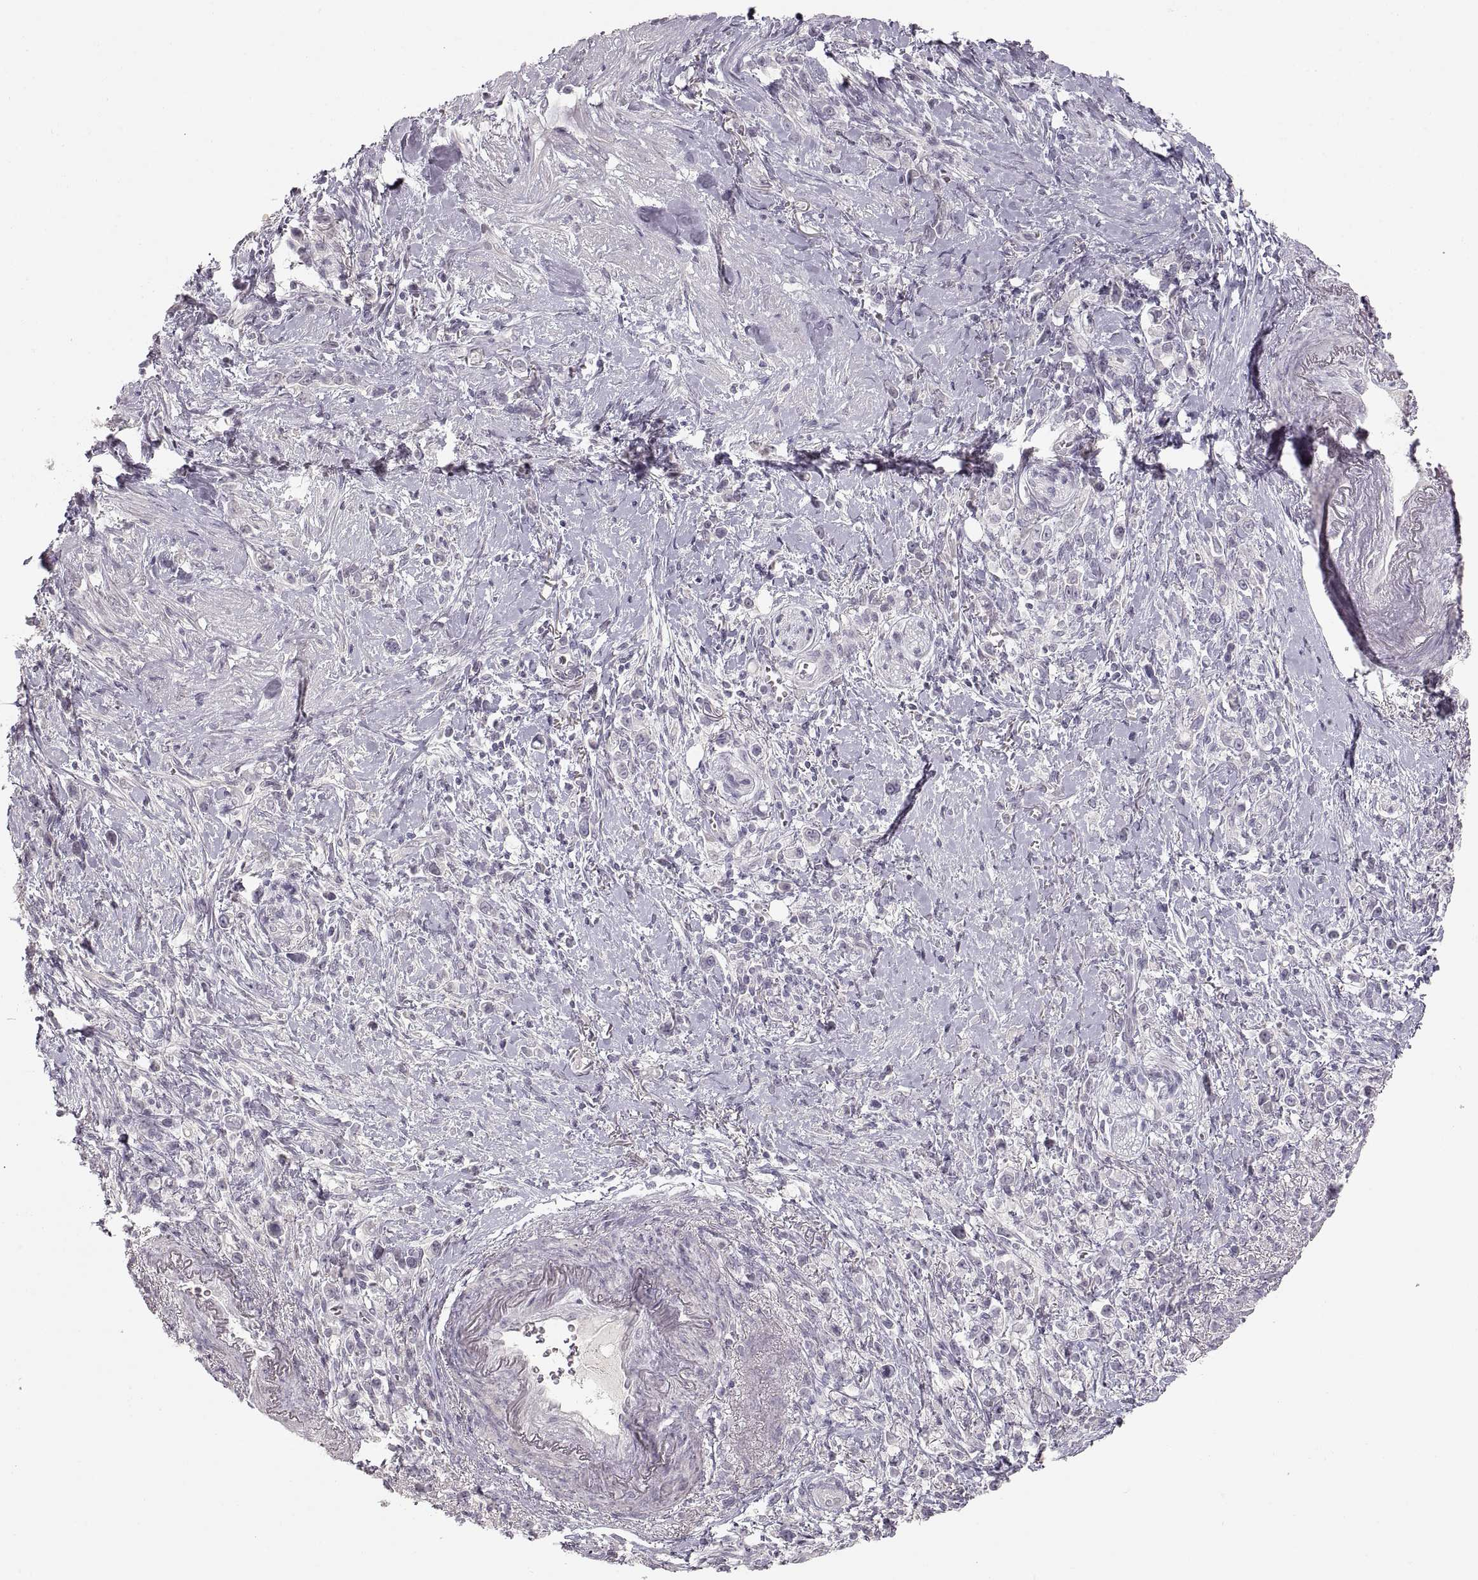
{"staining": {"intensity": "negative", "quantity": "none", "location": "none"}, "tissue": "stomach cancer", "cell_type": "Tumor cells", "image_type": "cancer", "snomed": [{"axis": "morphology", "description": "Adenocarcinoma, NOS"}, {"axis": "topography", "description": "Stomach"}], "caption": "An immunohistochemistry (IHC) micrograph of adenocarcinoma (stomach) is shown. There is no staining in tumor cells of adenocarcinoma (stomach). Nuclei are stained in blue.", "gene": "PCSK2", "patient": {"sex": "male", "age": 63}}